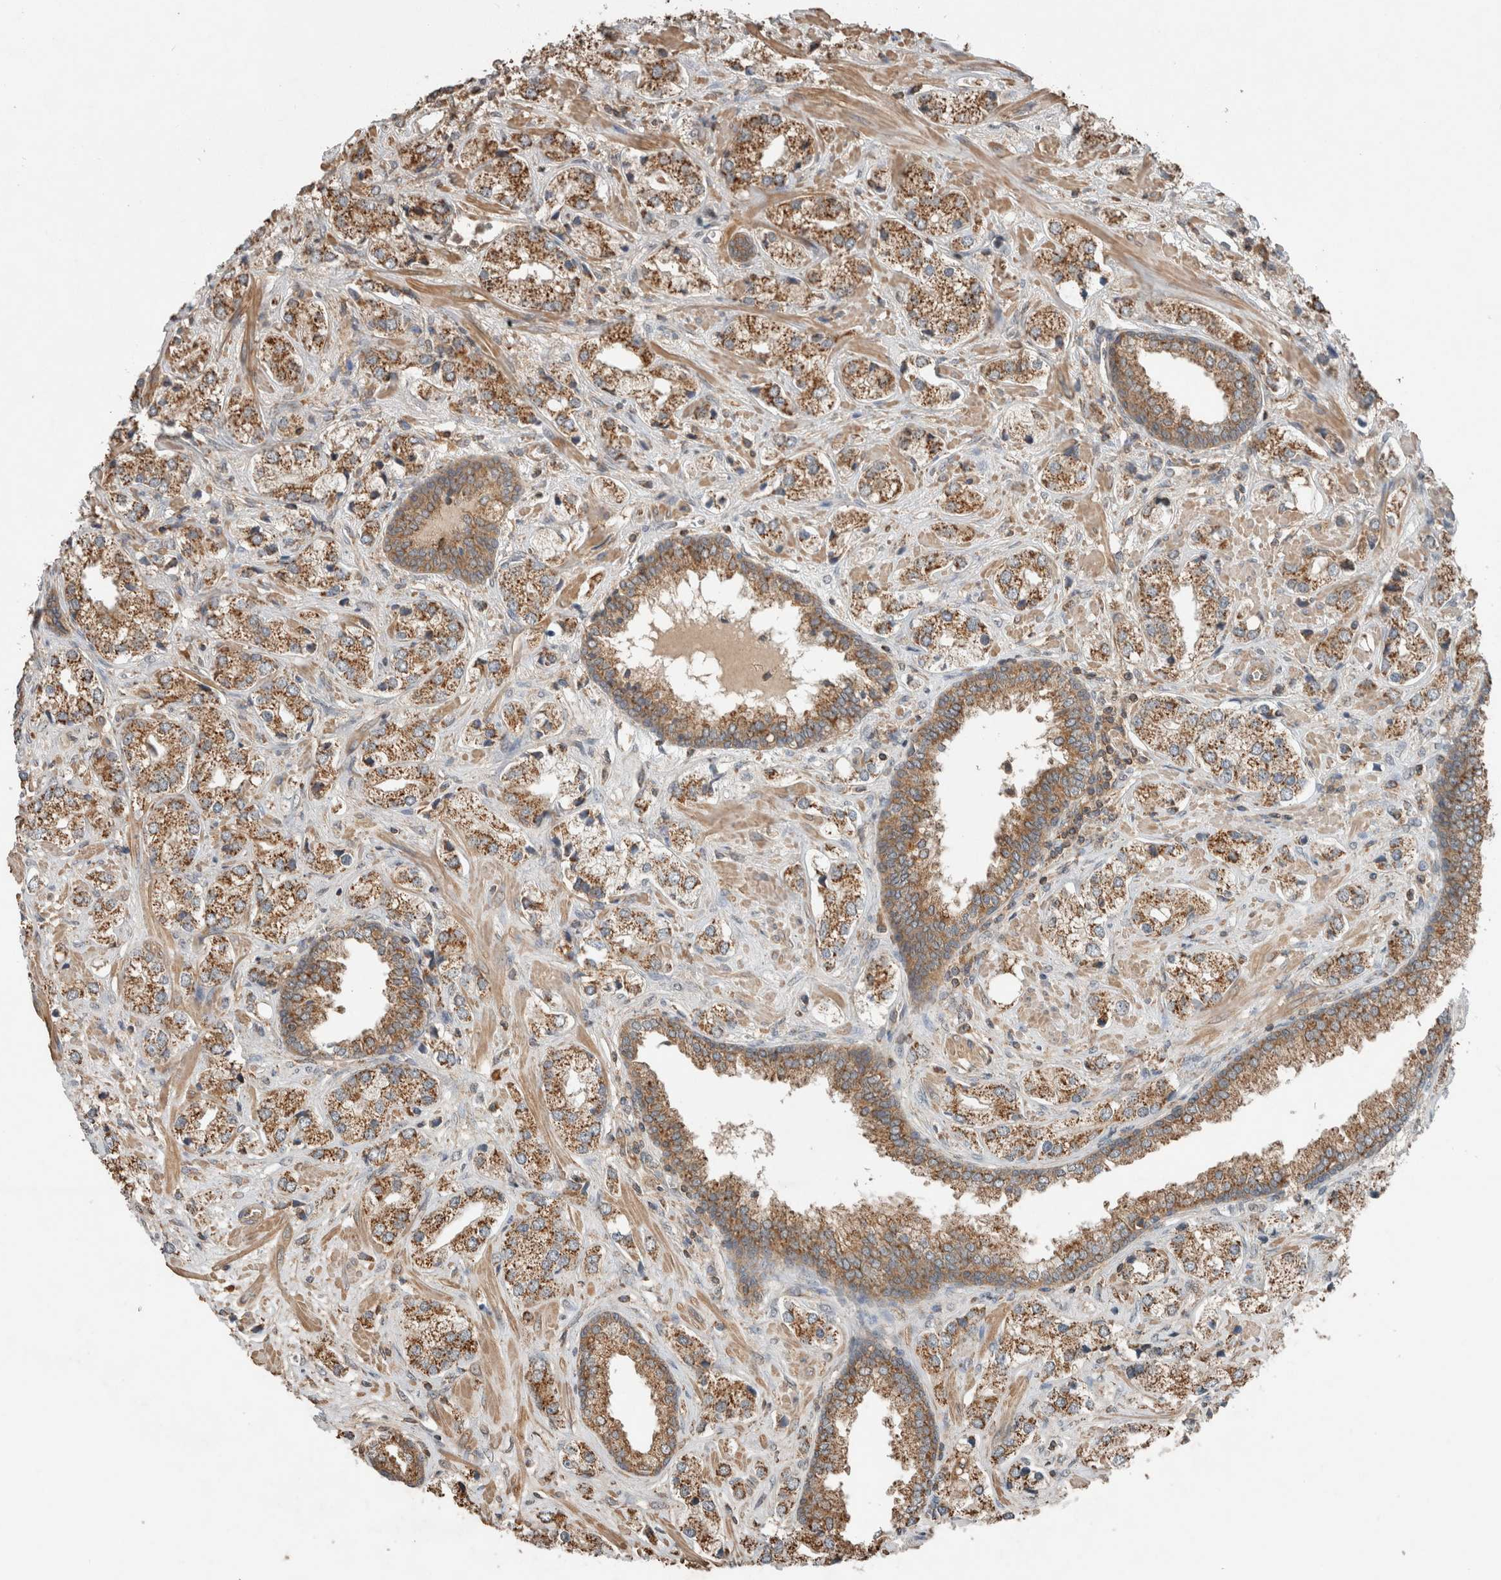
{"staining": {"intensity": "moderate", "quantity": ">75%", "location": "cytoplasmic/membranous"}, "tissue": "prostate cancer", "cell_type": "Tumor cells", "image_type": "cancer", "snomed": [{"axis": "morphology", "description": "Adenocarcinoma, High grade"}, {"axis": "topography", "description": "Prostate"}], "caption": "Immunohistochemistry (IHC) micrograph of human high-grade adenocarcinoma (prostate) stained for a protein (brown), which displays medium levels of moderate cytoplasmic/membranous staining in about >75% of tumor cells.", "gene": "KLK14", "patient": {"sex": "male", "age": 66}}